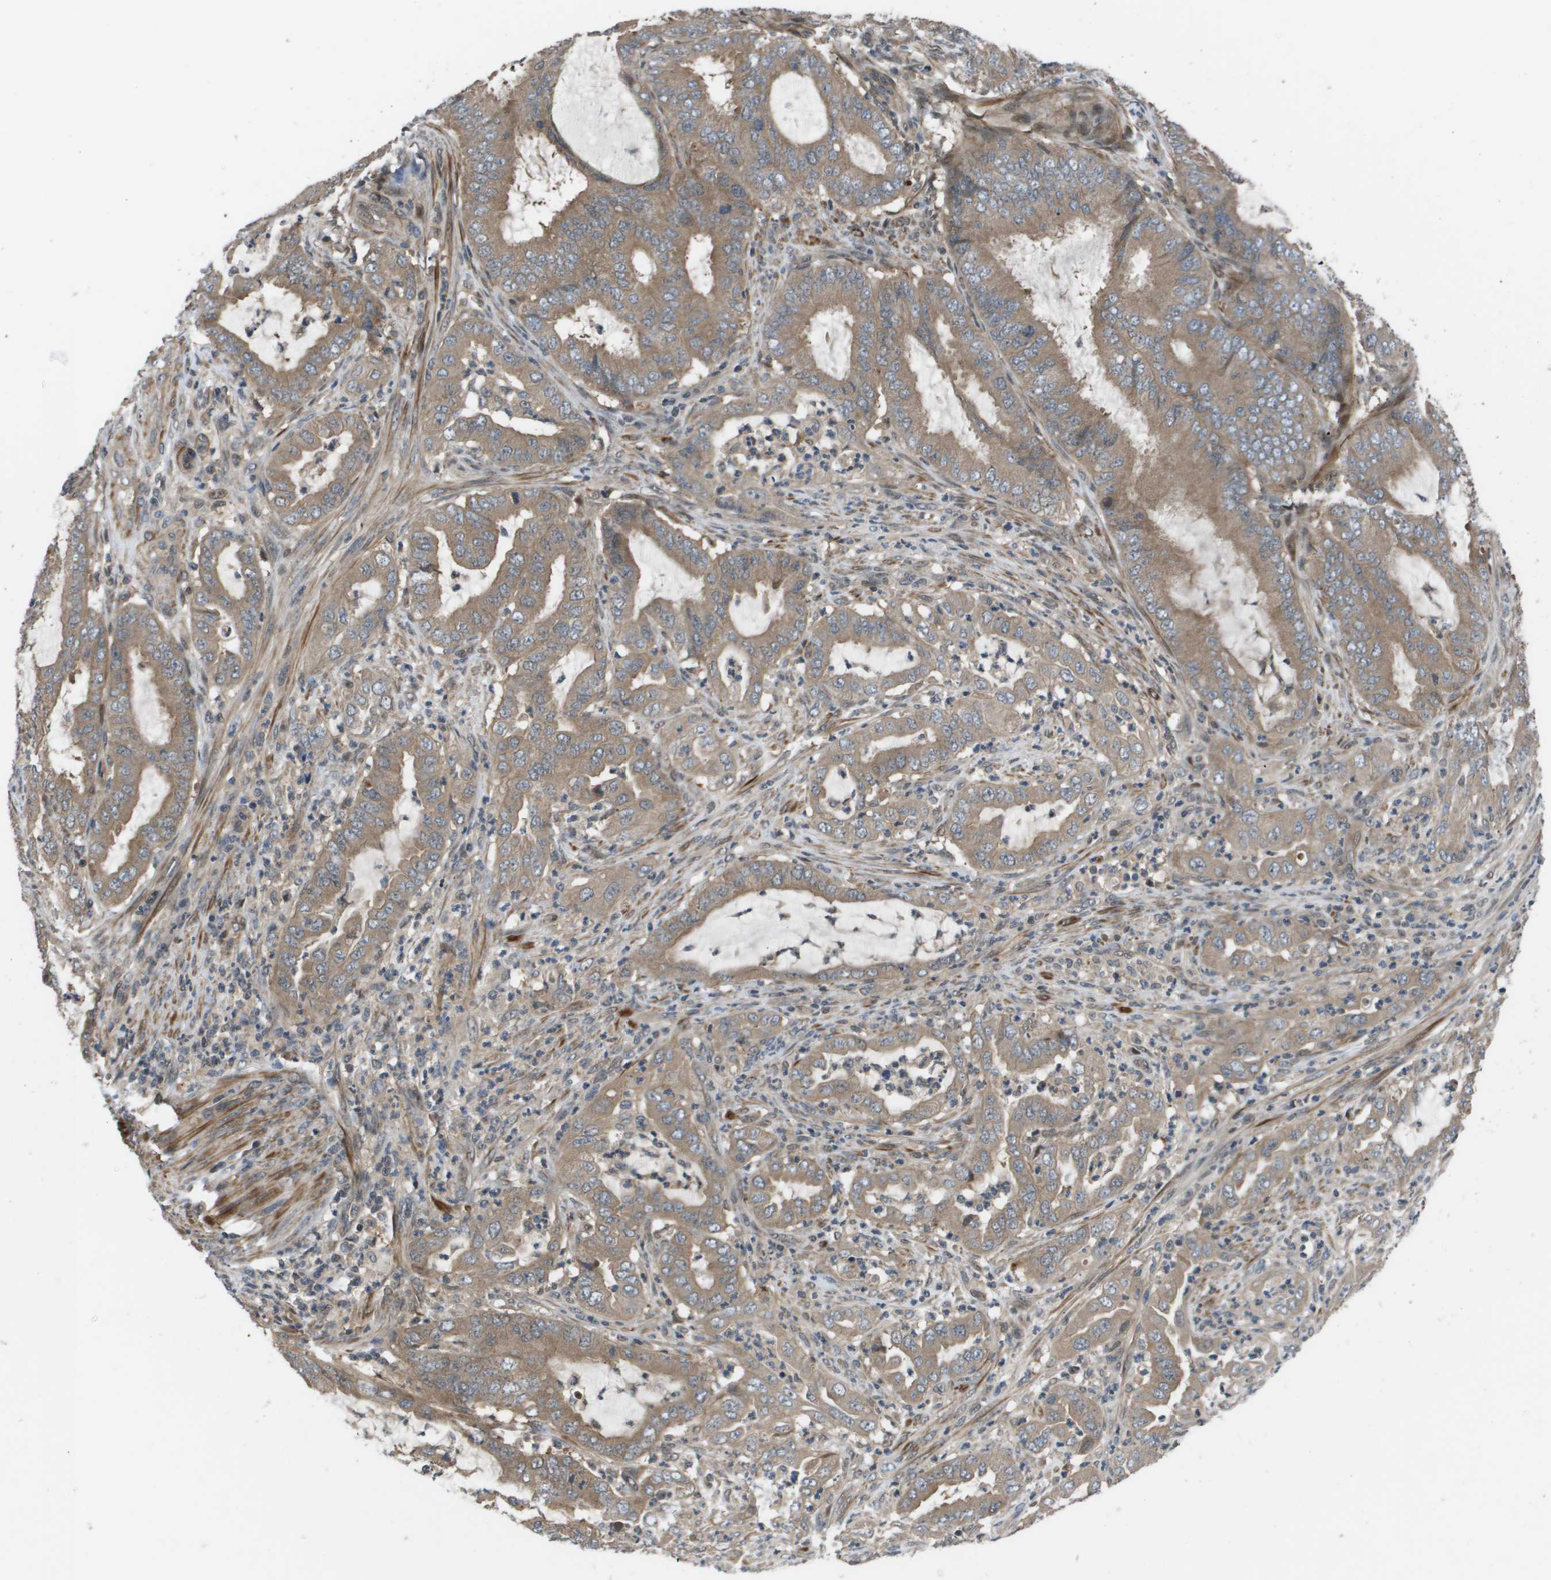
{"staining": {"intensity": "moderate", "quantity": ">75%", "location": "cytoplasmic/membranous"}, "tissue": "endometrial cancer", "cell_type": "Tumor cells", "image_type": "cancer", "snomed": [{"axis": "morphology", "description": "Adenocarcinoma, NOS"}, {"axis": "topography", "description": "Endometrium"}], "caption": "Endometrial cancer stained with a protein marker shows moderate staining in tumor cells.", "gene": "ENPP5", "patient": {"sex": "female", "age": 70}}